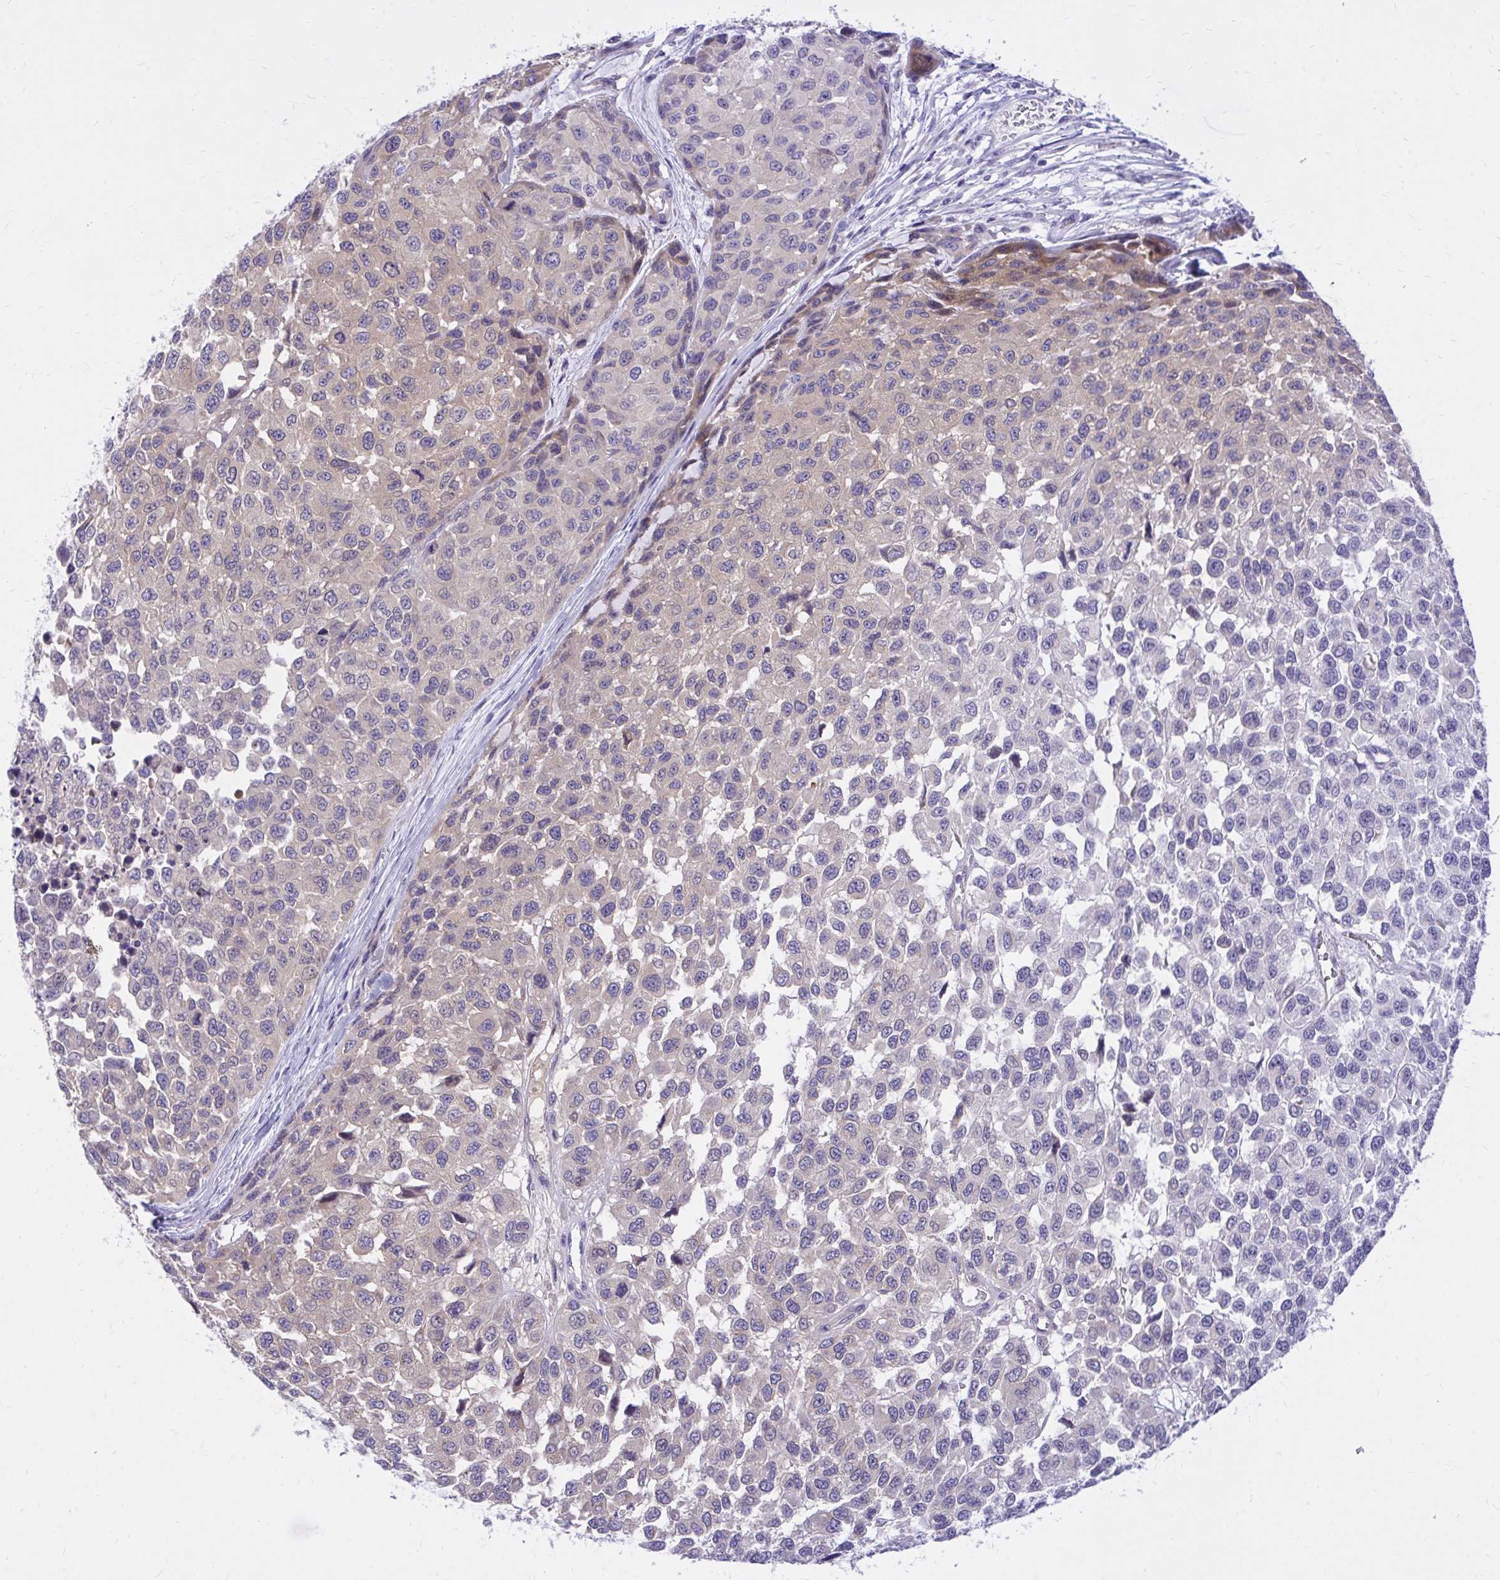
{"staining": {"intensity": "negative", "quantity": "none", "location": "none"}, "tissue": "melanoma", "cell_type": "Tumor cells", "image_type": "cancer", "snomed": [{"axis": "morphology", "description": "Malignant melanoma, NOS"}, {"axis": "topography", "description": "Skin"}], "caption": "High magnification brightfield microscopy of melanoma stained with DAB (3,3'-diaminobenzidine) (brown) and counterstained with hematoxylin (blue): tumor cells show no significant positivity.", "gene": "ADAMTSL1", "patient": {"sex": "male", "age": 62}}